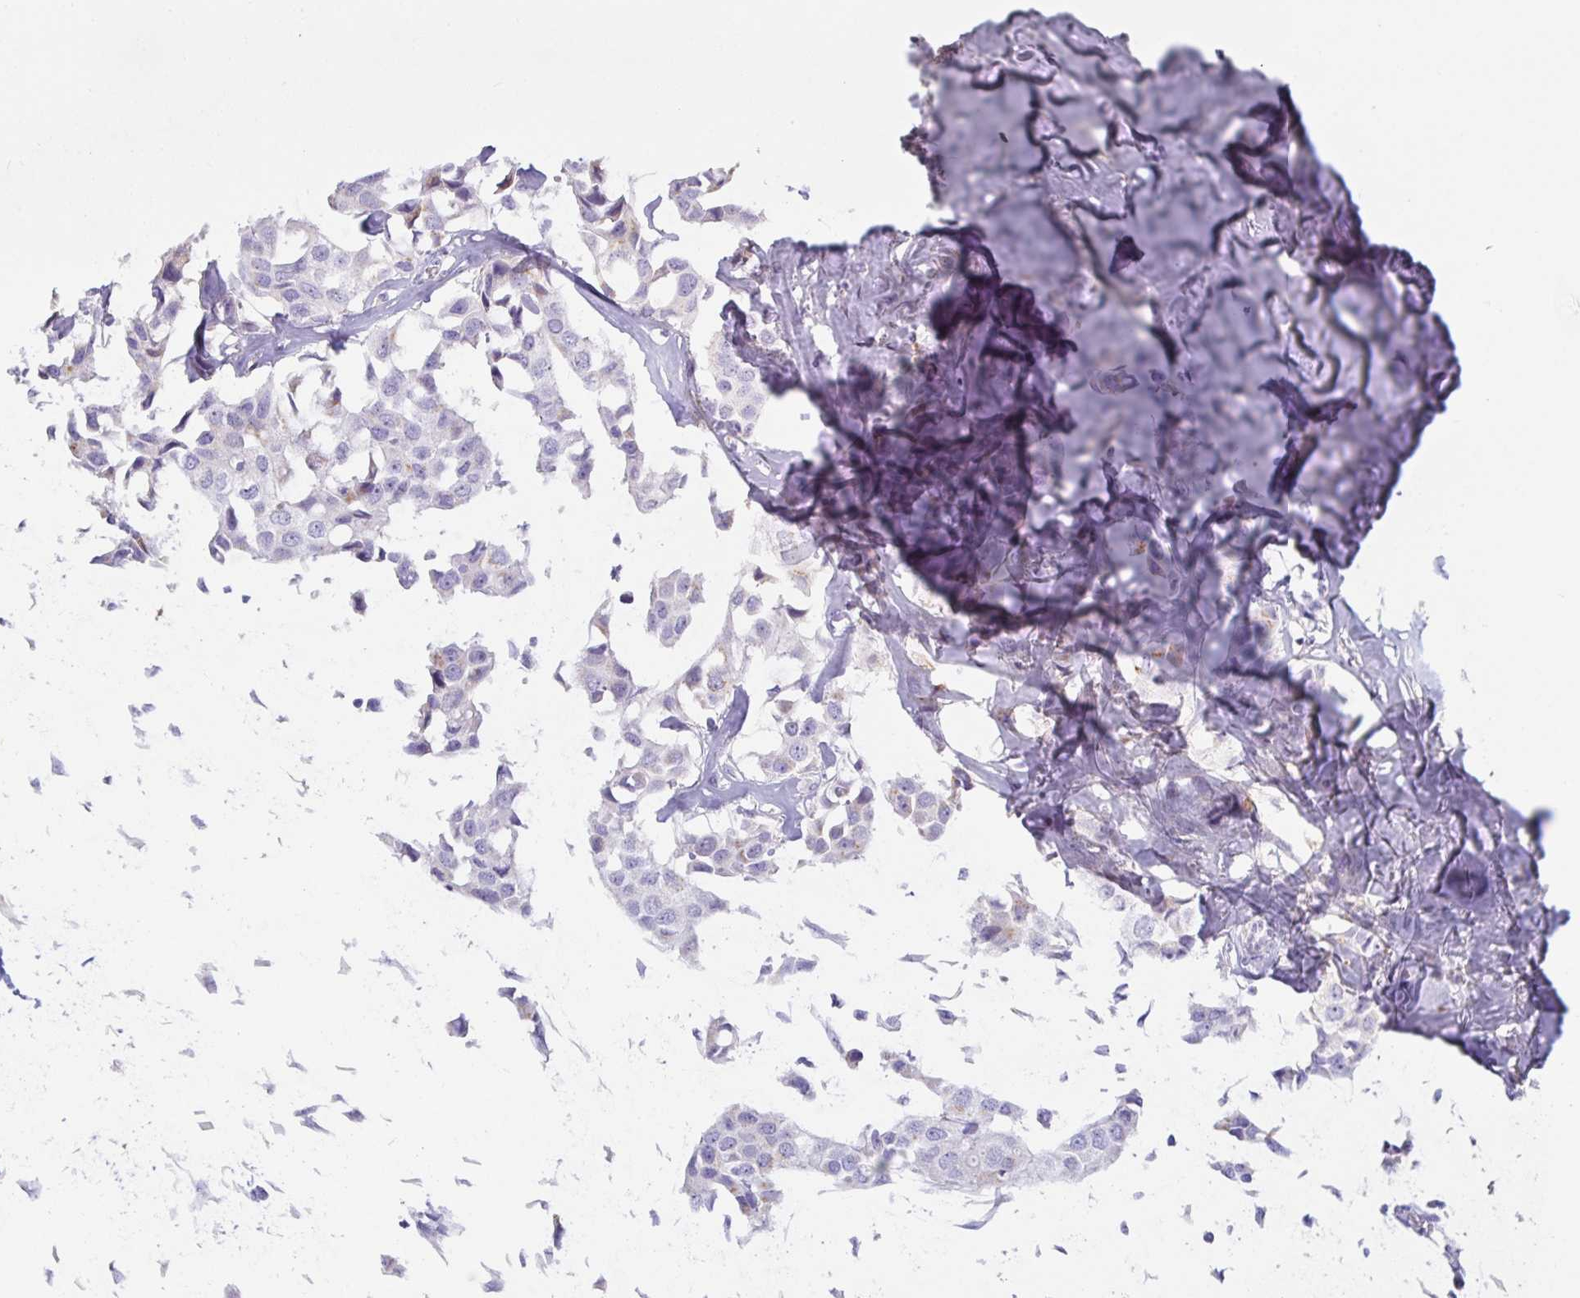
{"staining": {"intensity": "negative", "quantity": "none", "location": "none"}, "tissue": "breast cancer", "cell_type": "Tumor cells", "image_type": "cancer", "snomed": [{"axis": "morphology", "description": "Duct carcinoma"}, {"axis": "topography", "description": "Breast"}], "caption": "The photomicrograph exhibits no staining of tumor cells in breast infiltrating ductal carcinoma.", "gene": "SPAG4", "patient": {"sex": "female", "age": 80}}